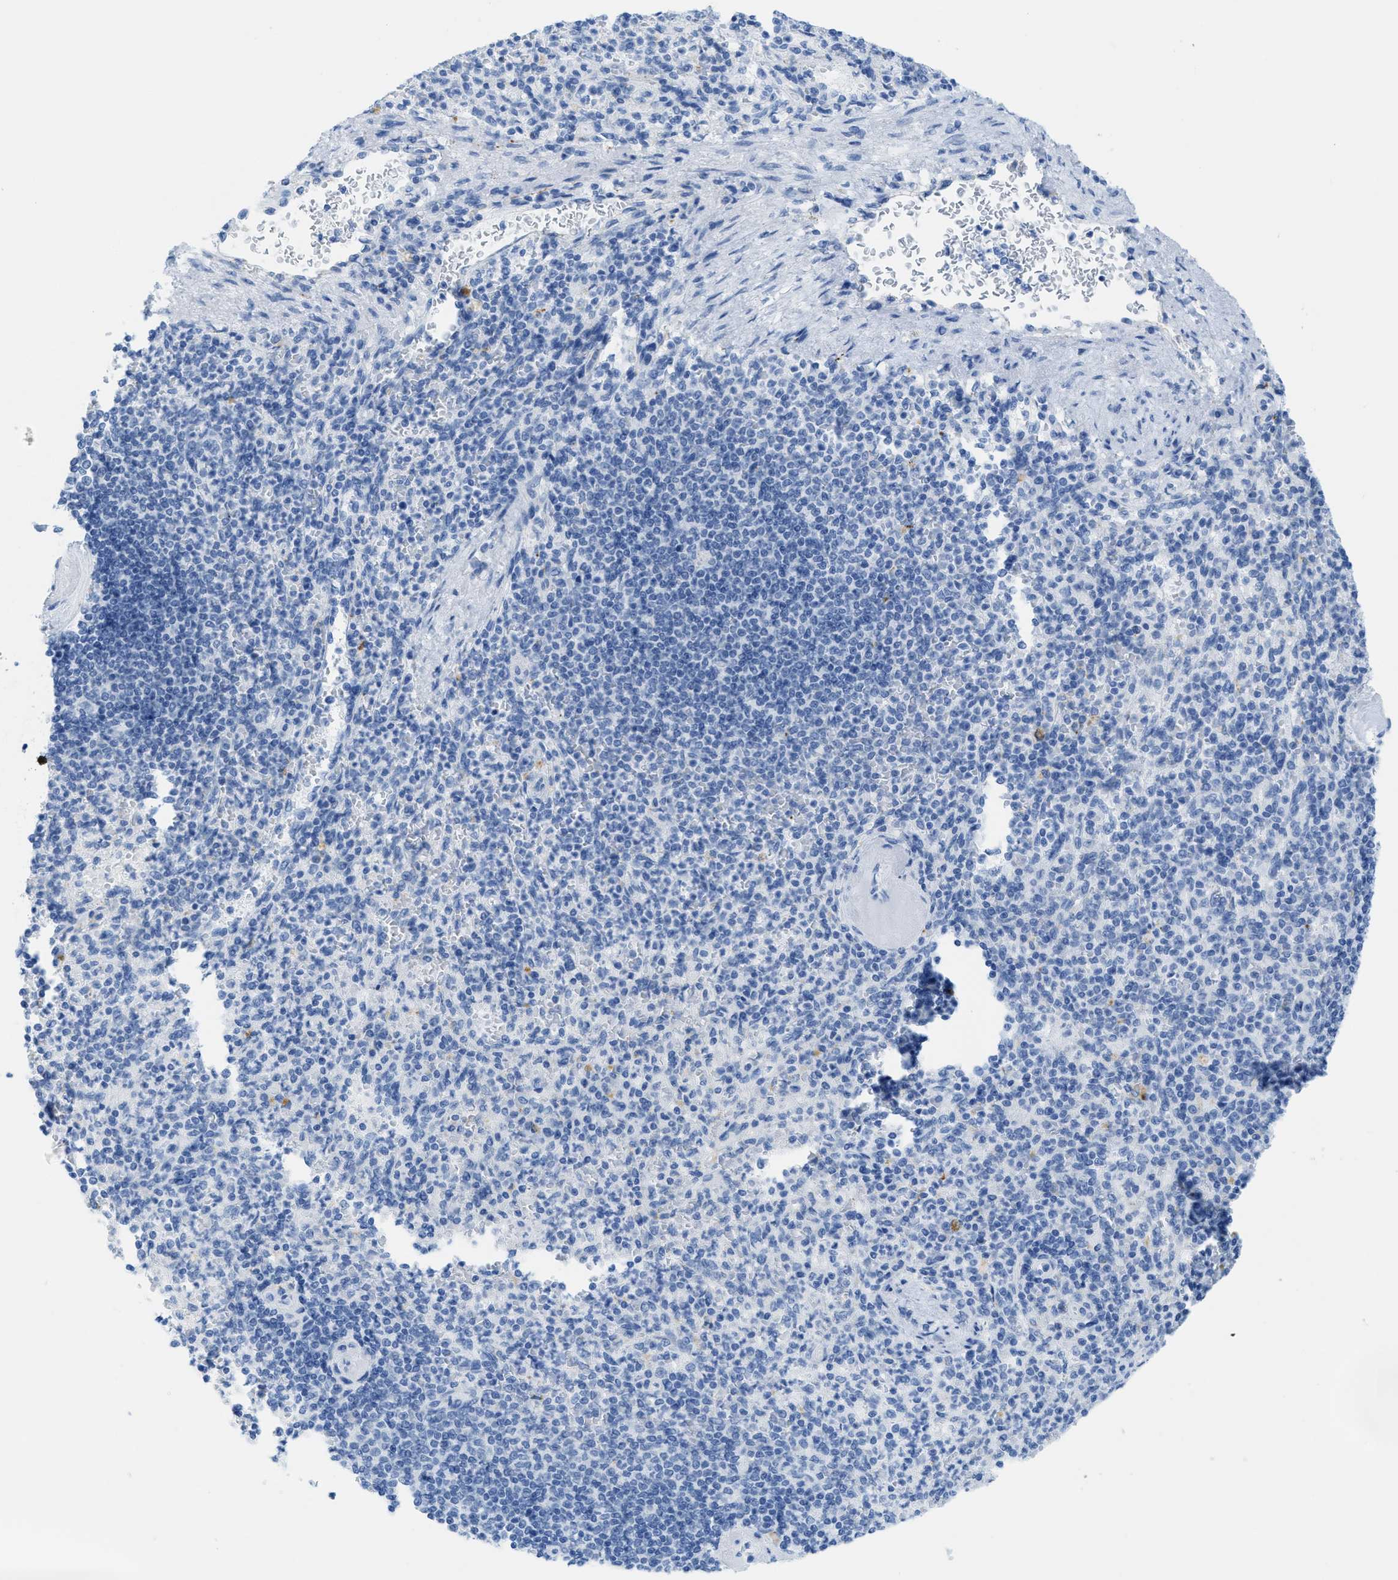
{"staining": {"intensity": "negative", "quantity": "none", "location": "none"}, "tissue": "spleen", "cell_type": "Cells in red pulp", "image_type": "normal", "snomed": [{"axis": "morphology", "description": "Normal tissue, NOS"}, {"axis": "topography", "description": "Spleen"}], "caption": "High power microscopy micrograph of an immunohistochemistry image of benign spleen, revealing no significant staining in cells in red pulp.", "gene": "WDR4", "patient": {"sex": "female", "age": 74}}